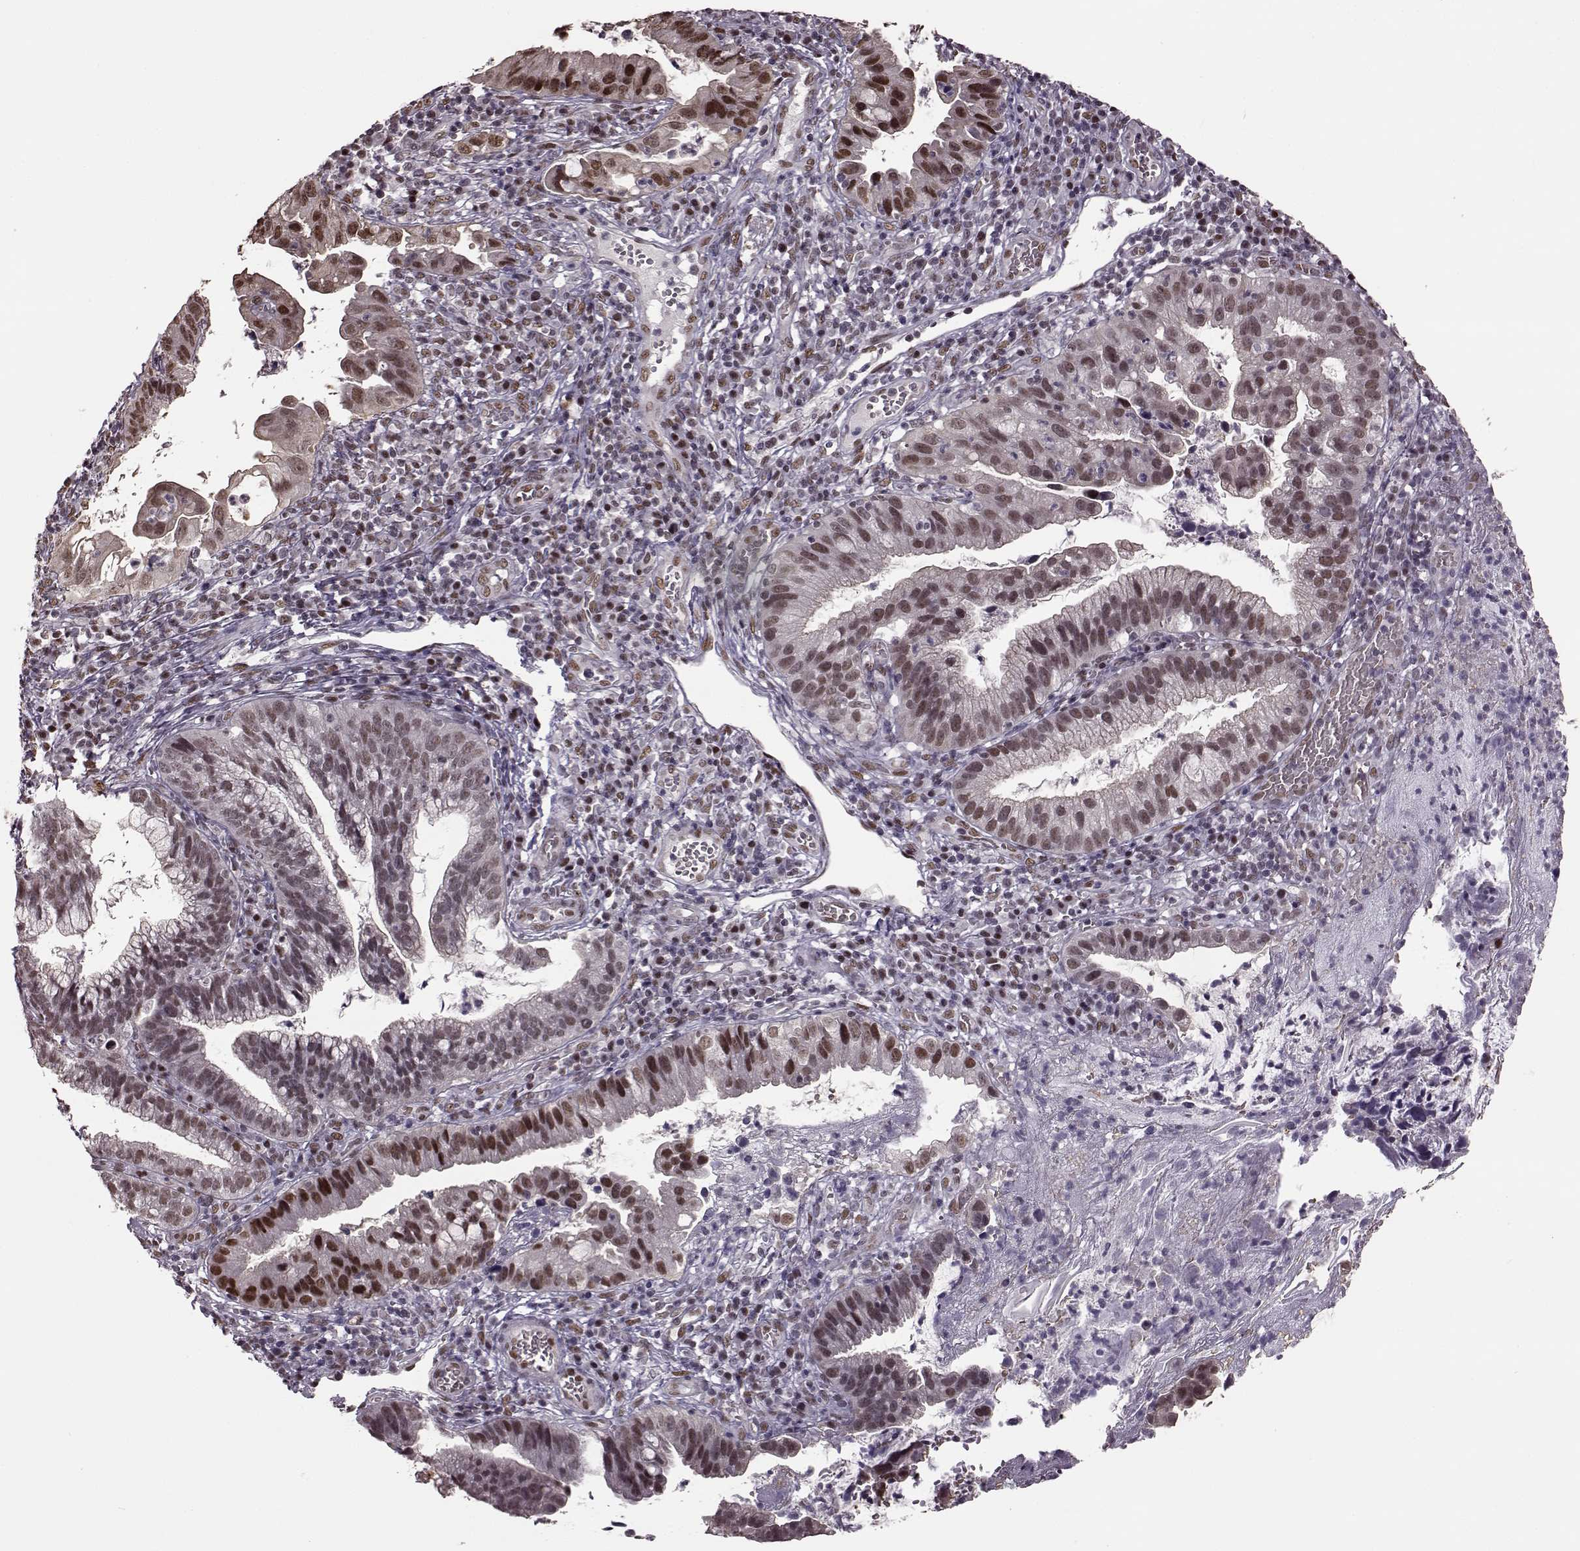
{"staining": {"intensity": "moderate", "quantity": ">75%", "location": "nuclear"}, "tissue": "cervical cancer", "cell_type": "Tumor cells", "image_type": "cancer", "snomed": [{"axis": "morphology", "description": "Adenocarcinoma, NOS"}, {"axis": "topography", "description": "Cervix"}], "caption": "The photomicrograph shows immunohistochemical staining of cervical cancer. There is moderate nuclear positivity is appreciated in approximately >75% of tumor cells.", "gene": "FTO", "patient": {"sex": "female", "age": 34}}